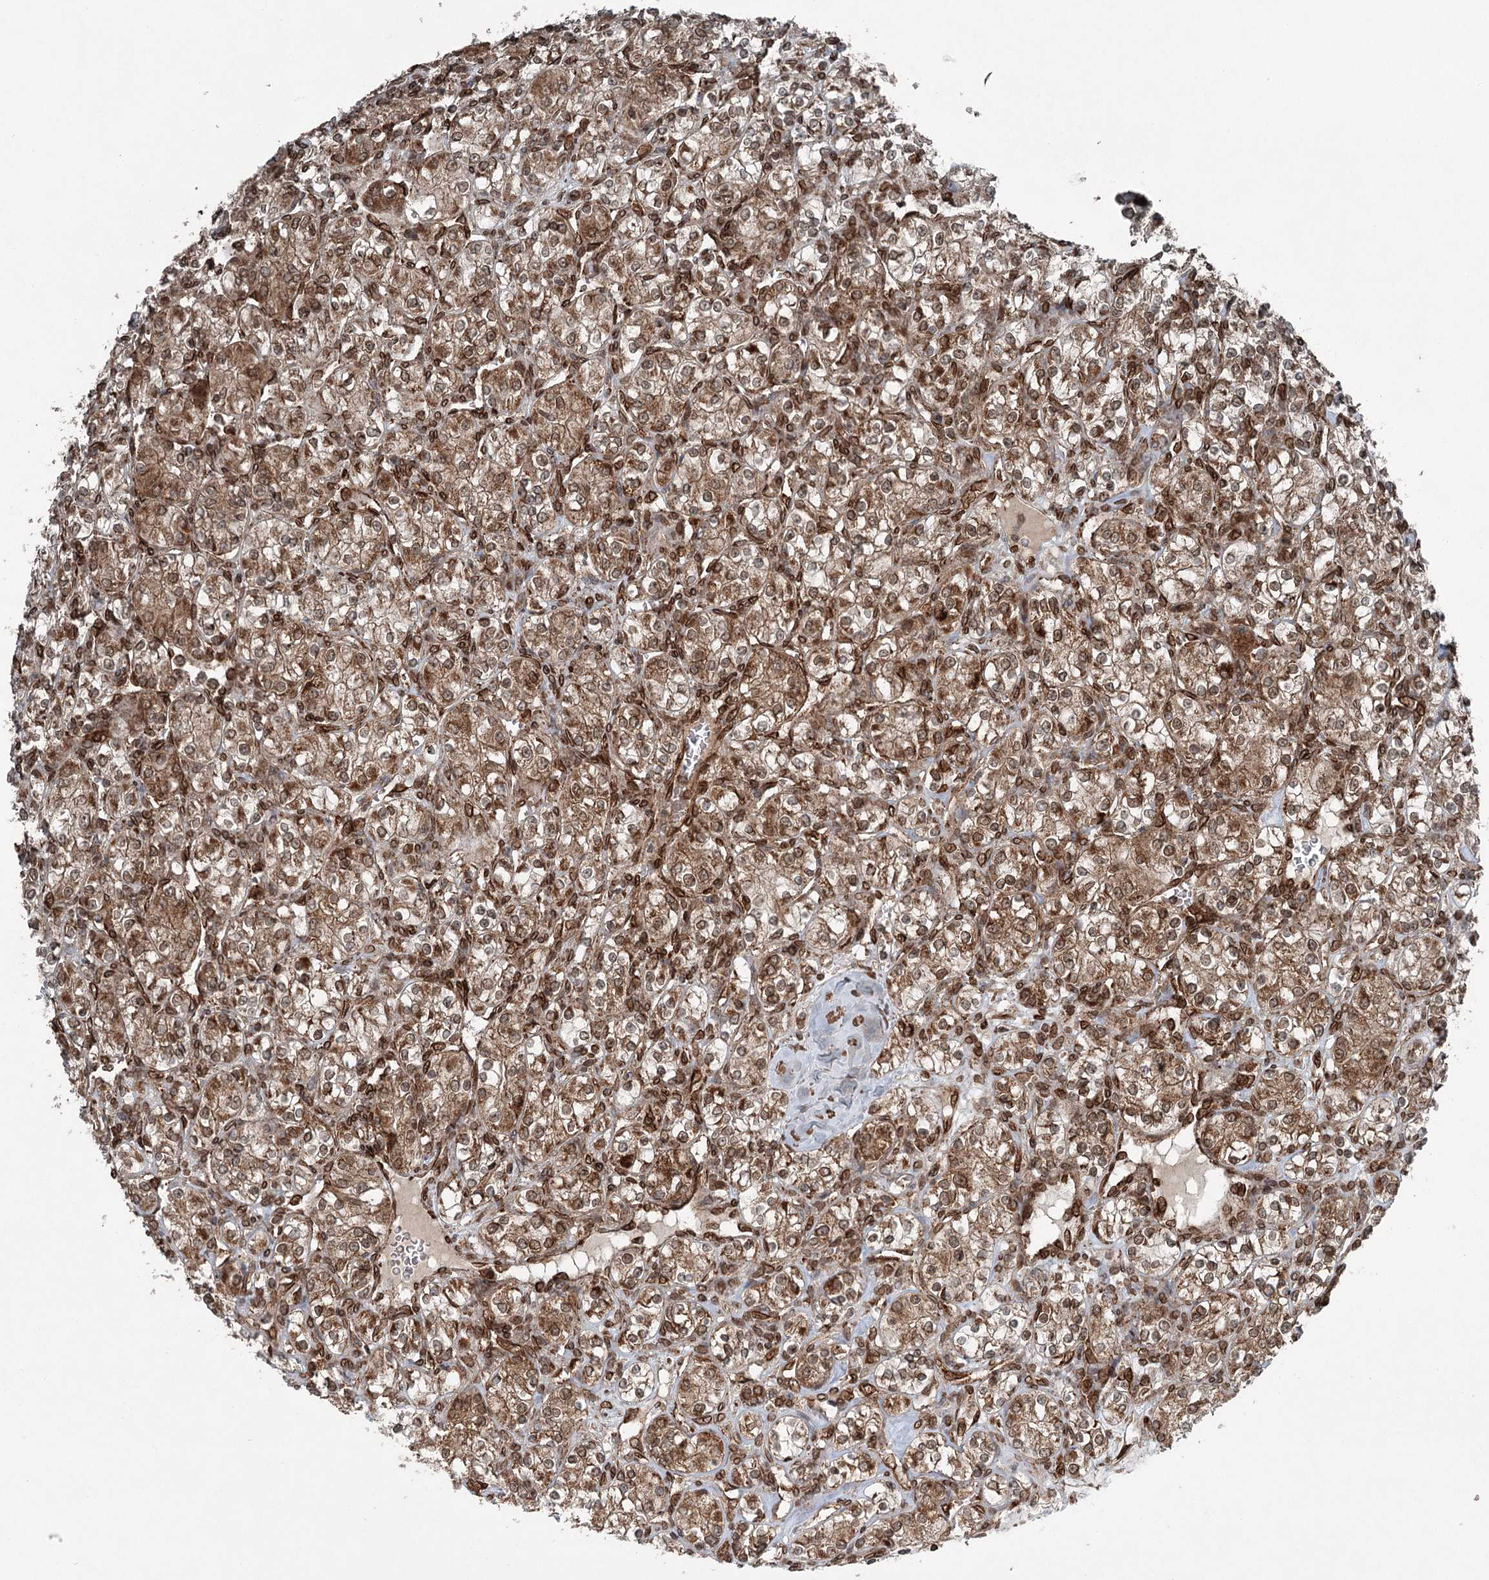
{"staining": {"intensity": "moderate", "quantity": ">75%", "location": "cytoplasmic/membranous,nuclear"}, "tissue": "renal cancer", "cell_type": "Tumor cells", "image_type": "cancer", "snomed": [{"axis": "morphology", "description": "Adenocarcinoma, NOS"}, {"axis": "topography", "description": "Kidney"}], "caption": "High-power microscopy captured an immunohistochemistry (IHC) image of renal cancer, revealing moderate cytoplasmic/membranous and nuclear staining in approximately >75% of tumor cells.", "gene": "BCKDHA", "patient": {"sex": "male", "age": 77}}